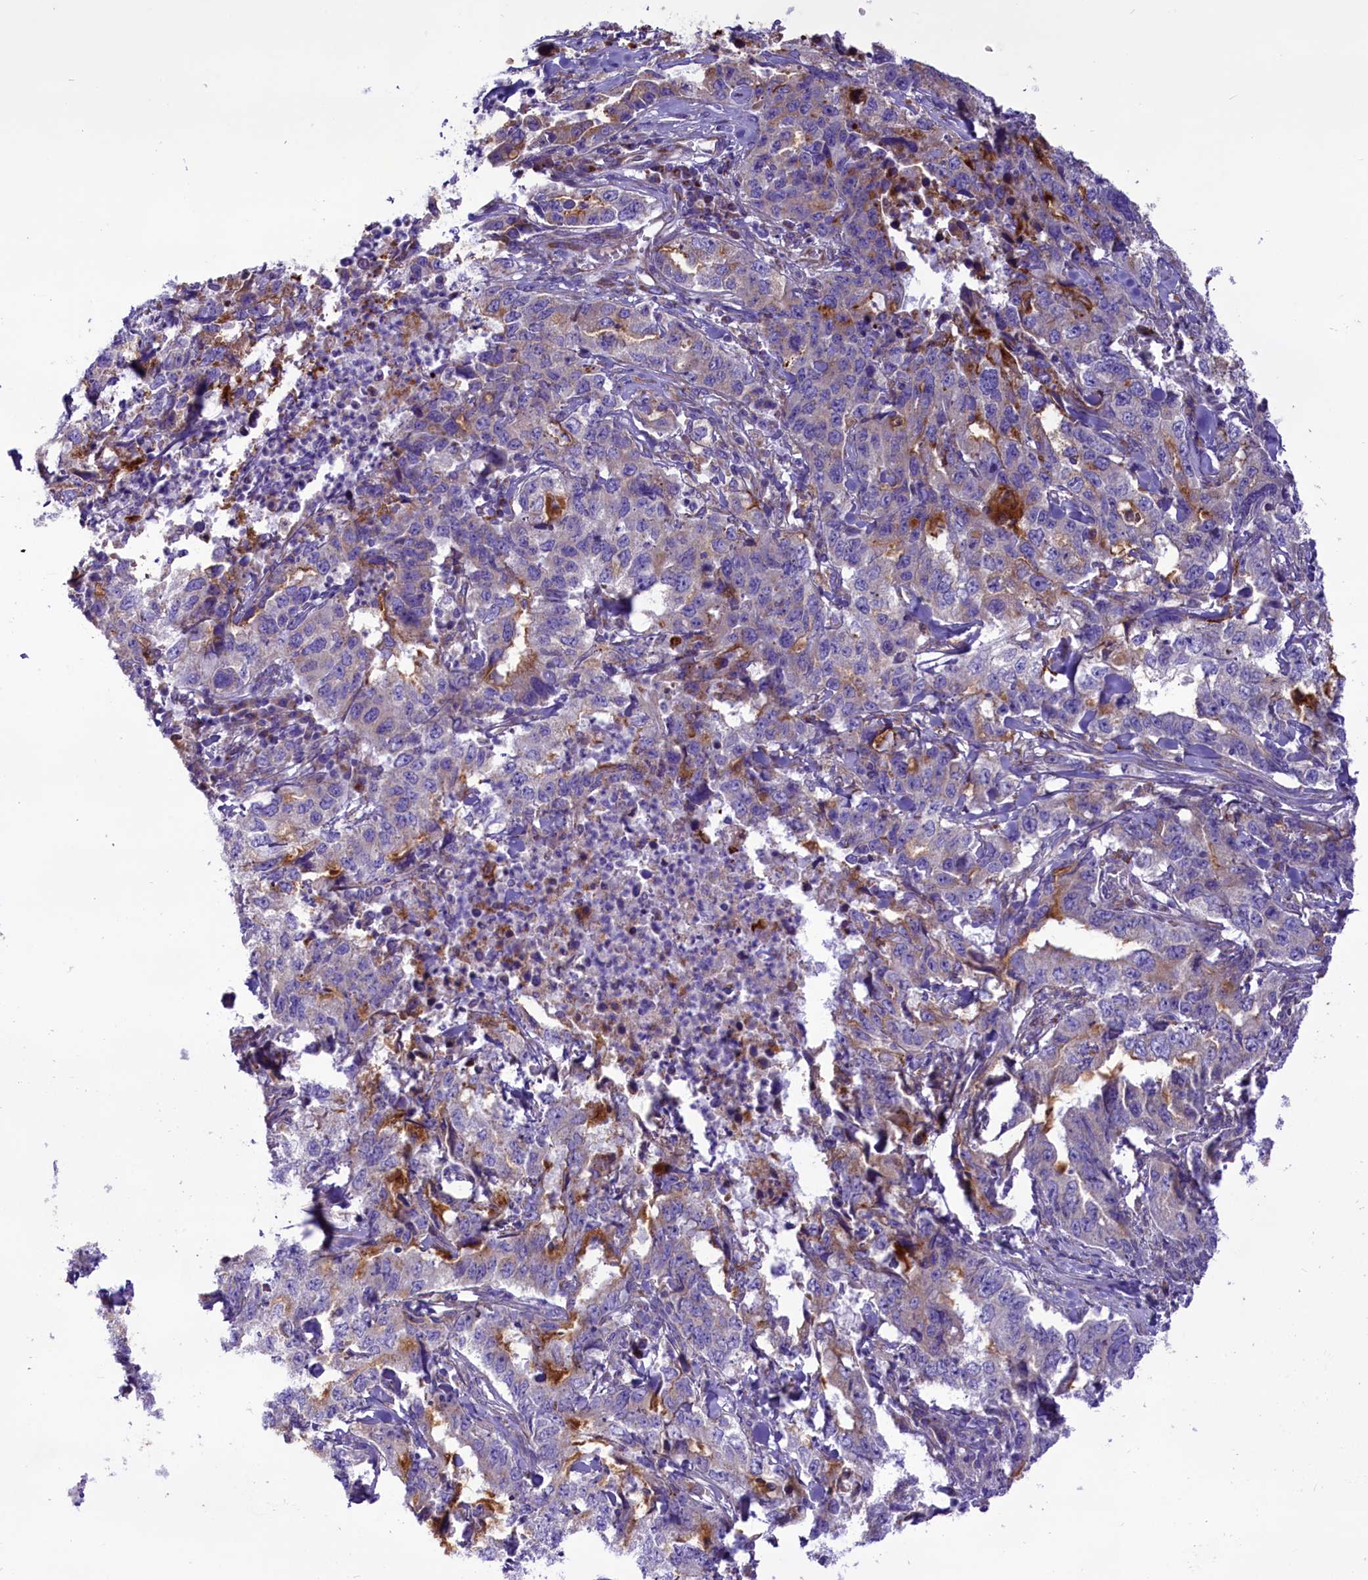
{"staining": {"intensity": "negative", "quantity": "none", "location": "none"}, "tissue": "lung cancer", "cell_type": "Tumor cells", "image_type": "cancer", "snomed": [{"axis": "morphology", "description": "Adenocarcinoma, NOS"}, {"axis": "topography", "description": "Lung"}], "caption": "Lung cancer was stained to show a protein in brown. There is no significant staining in tumor cells.", "gene": "PTPRU", "patient": {"sex": "female", "age": 51}}